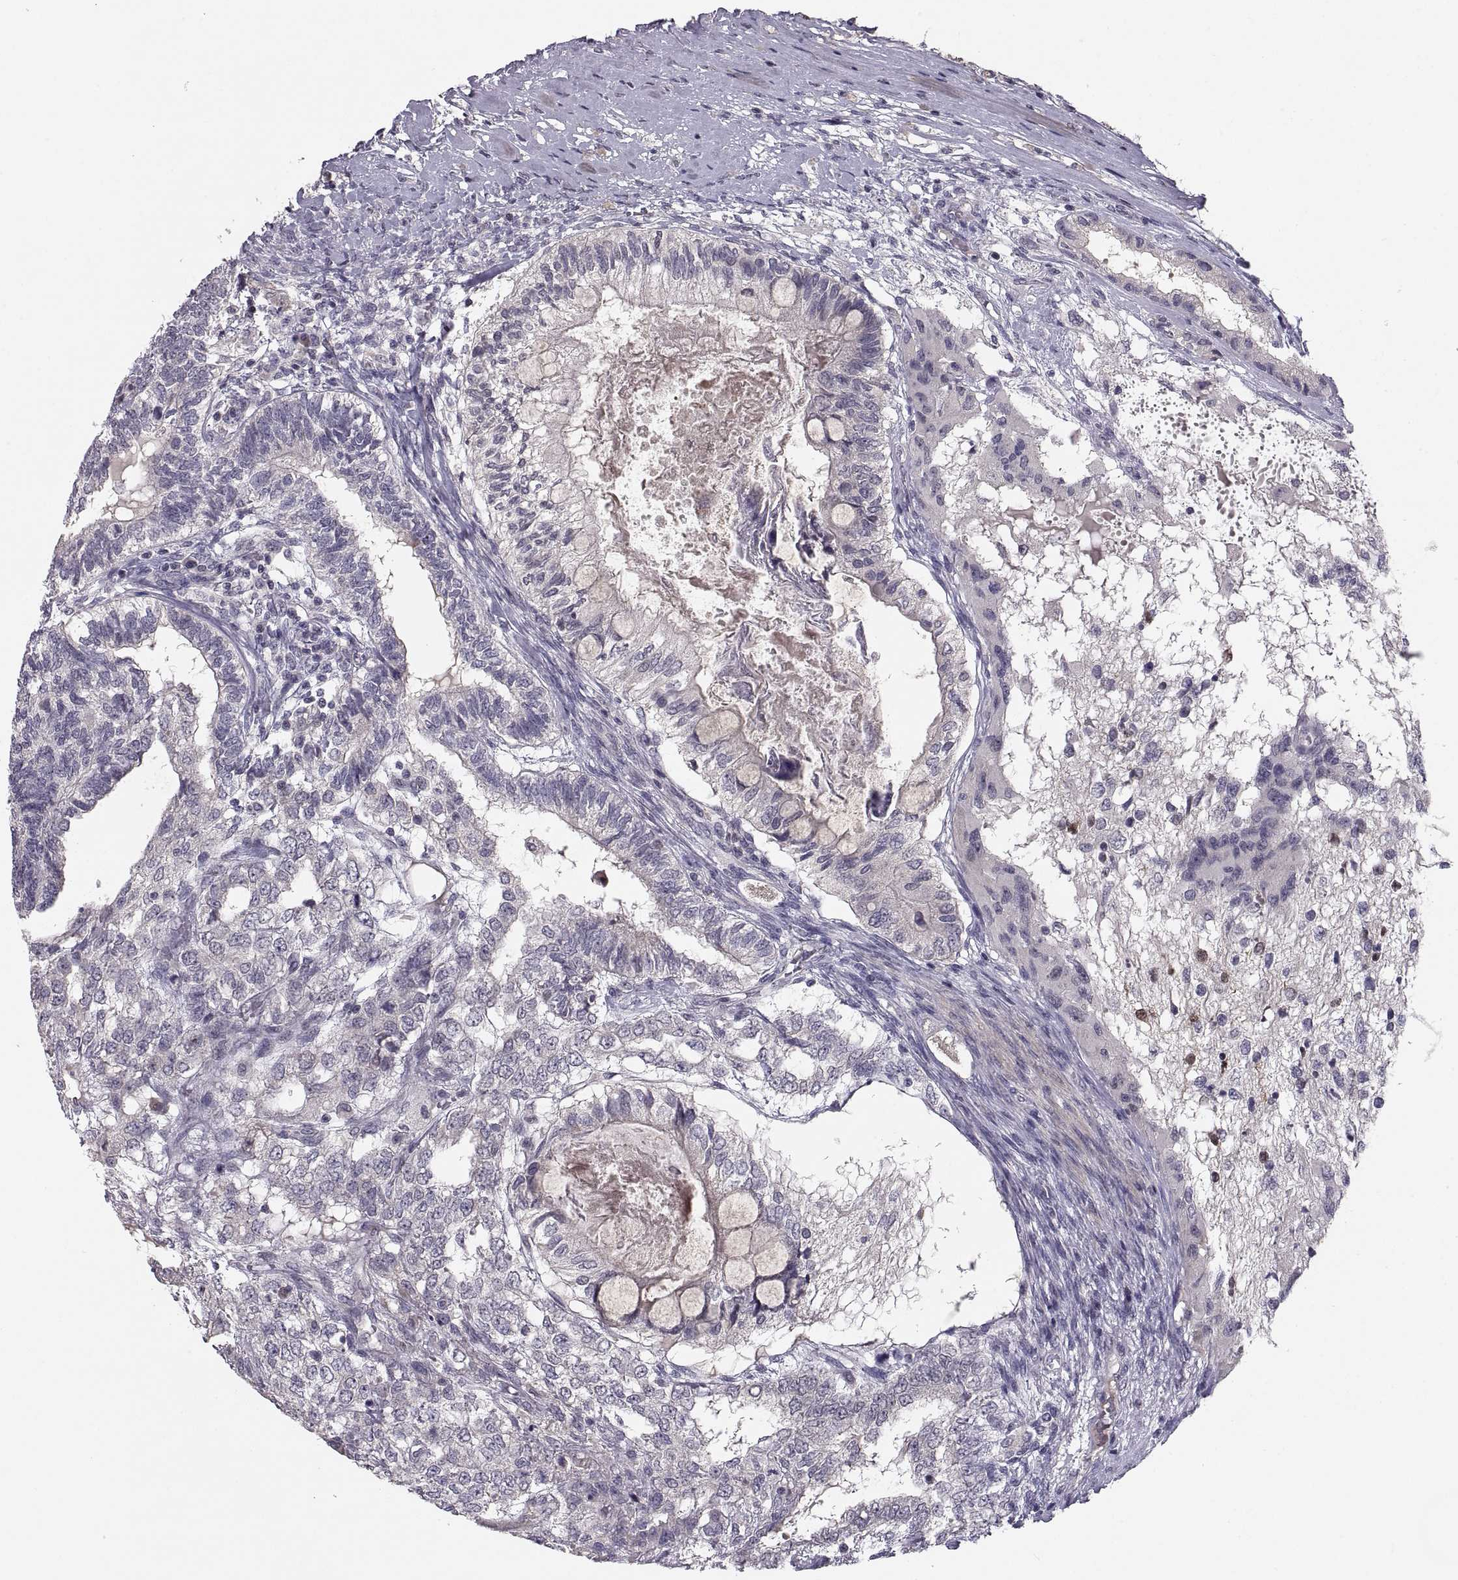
{"staining": {"intensity": "negative", "quantity": "none", "location": "none"}, "tissue": "testis cancer", "cell_type": "Tumor cells", "image_type": "cancer", "snomed": [{"axis": "morphology", "description": "Seminoma, NOS"}, {"axis": "morphology", "description": "Carcinoma, Embryonal, NOS"}, {"axis": "topography", "description": "Testis"}], "caption": "High magnification brightfield microscopy of testis cancer stained with DAB (3,3'-diaminobenzidine) (brown) and counterstained with hematoxylin (blue): tumor cells show no significant expression.", "gene": "PAX2", "patient": {"sex": "male", "age": 41}}